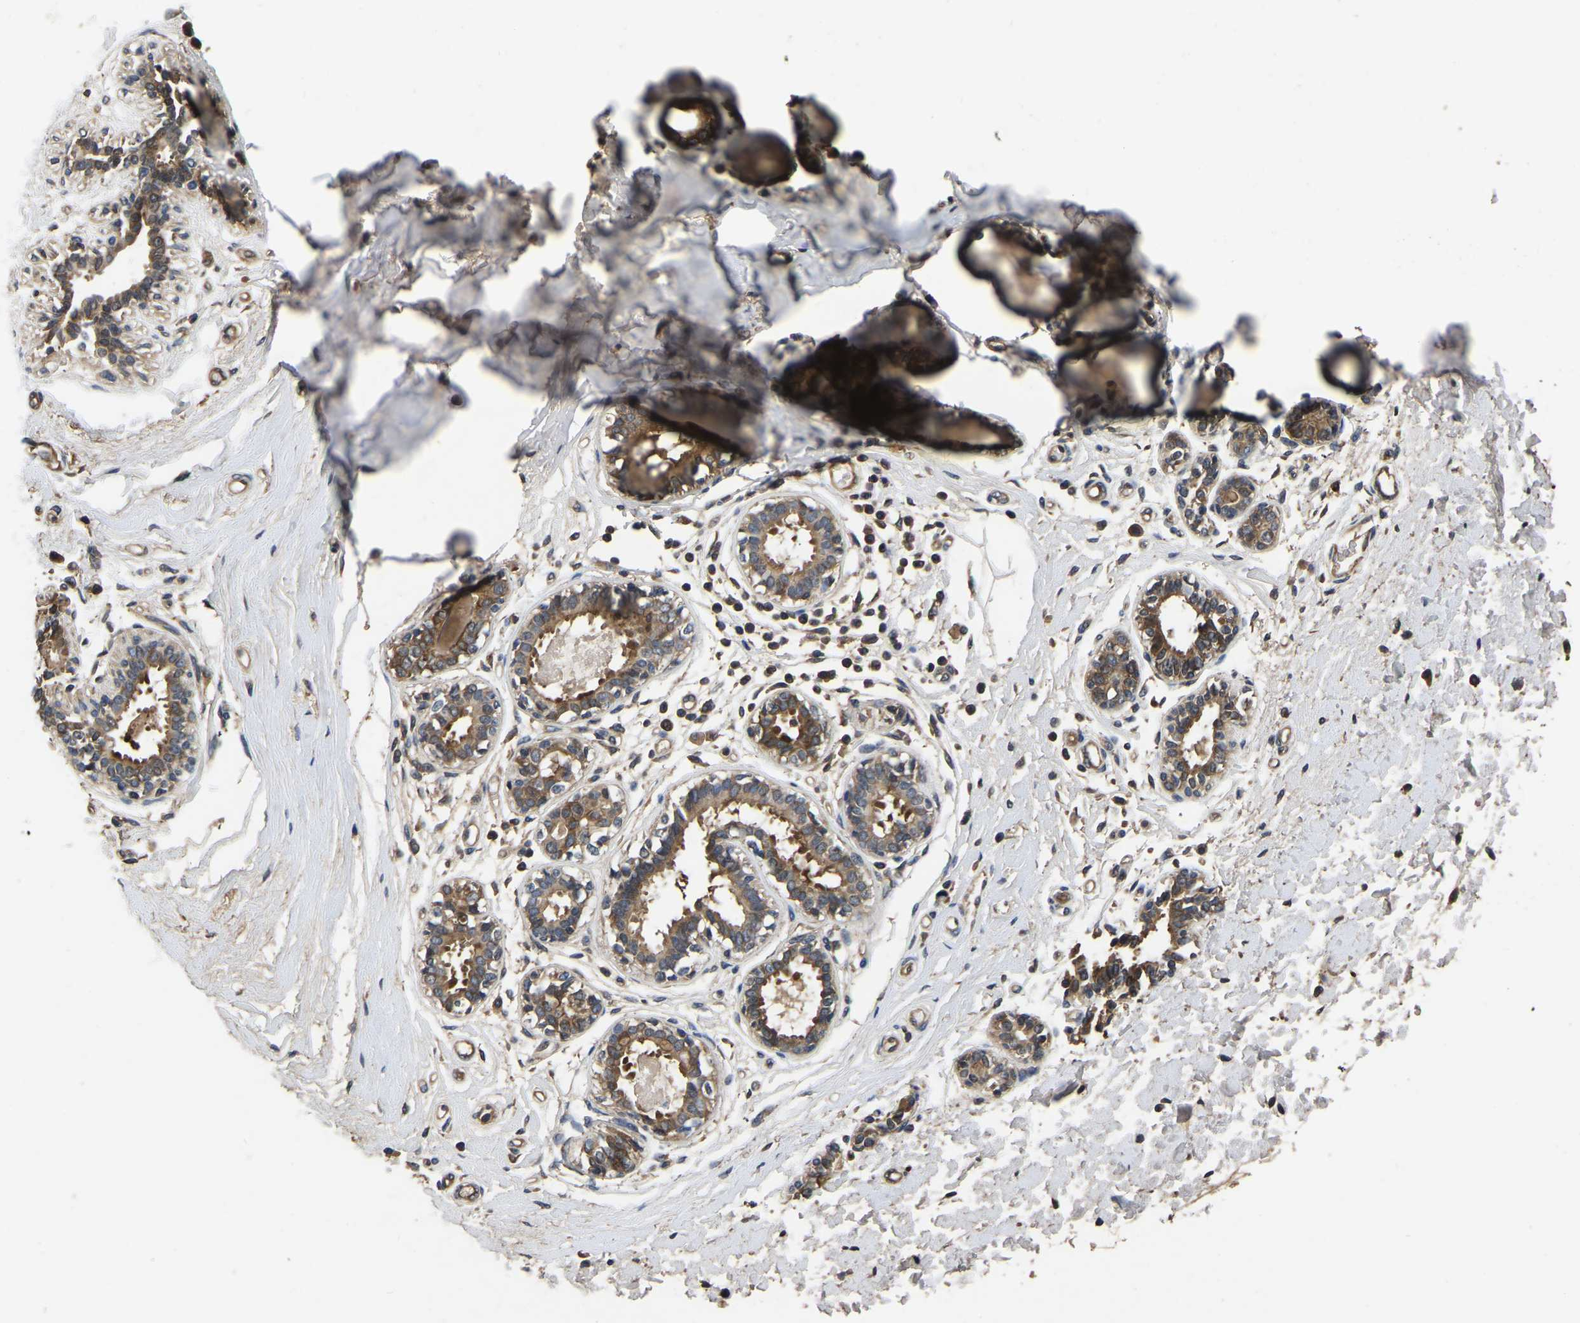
{"staining": {"intensity": "negative", "quantity": "none", "location": "none"}, "tissue": "breast", "cell_type": "Adipocytes", "image_type": "normal", "snomed": [{"axis": "morphology", "description": "Normal tissue, NOS"}, {"axis": "morphology", "description": "Lobular carcinoma"}, {"axis": "topography", "description": "Breast"}], "caption": "This photomicrograph is of unremarkable breast stained with IHC to label a protein in brown with the nuclei are counter-stained blue. There is no expression in adipocytes.", "gene": "CRYZL1", "patient": {"sex": "female", "age": 59}}